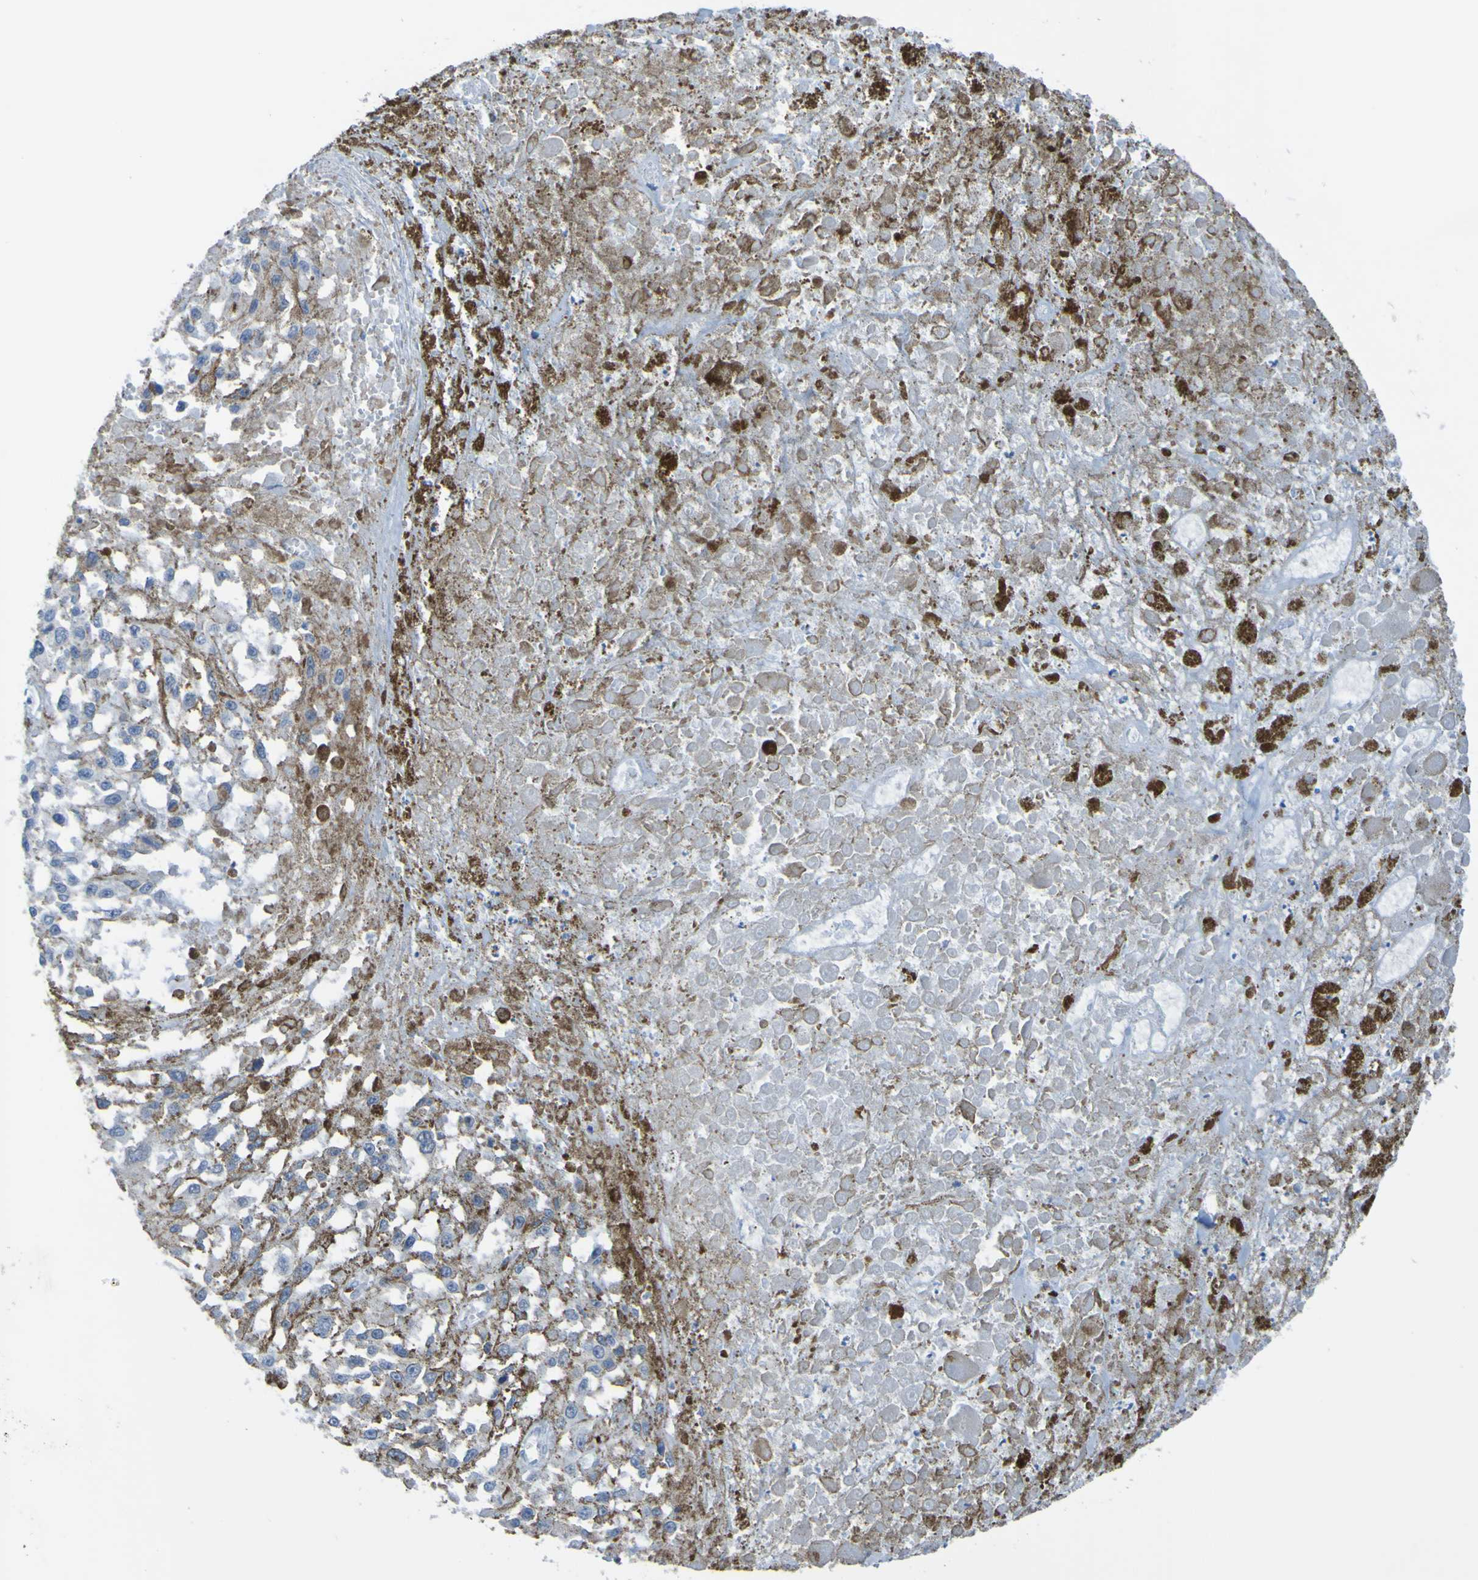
{"staining": {"intensity": "weak", "quantity": "<25%", "location": "cytoplasmic/membranous"}, "tissue": "melanoma", "cell_type": "Tumor cells", "image_type": "cancer", "snomed": [{"axis": "morphology", "description": "Malignant melanoma, Metastatic site"}, {"axis": "topography", "description": "Lymph node"}], "caption": "Tumor cells show no significant expression in melanoma.", "gene": "ACMSD", "patient": {"sex": "male", "age": 59}}